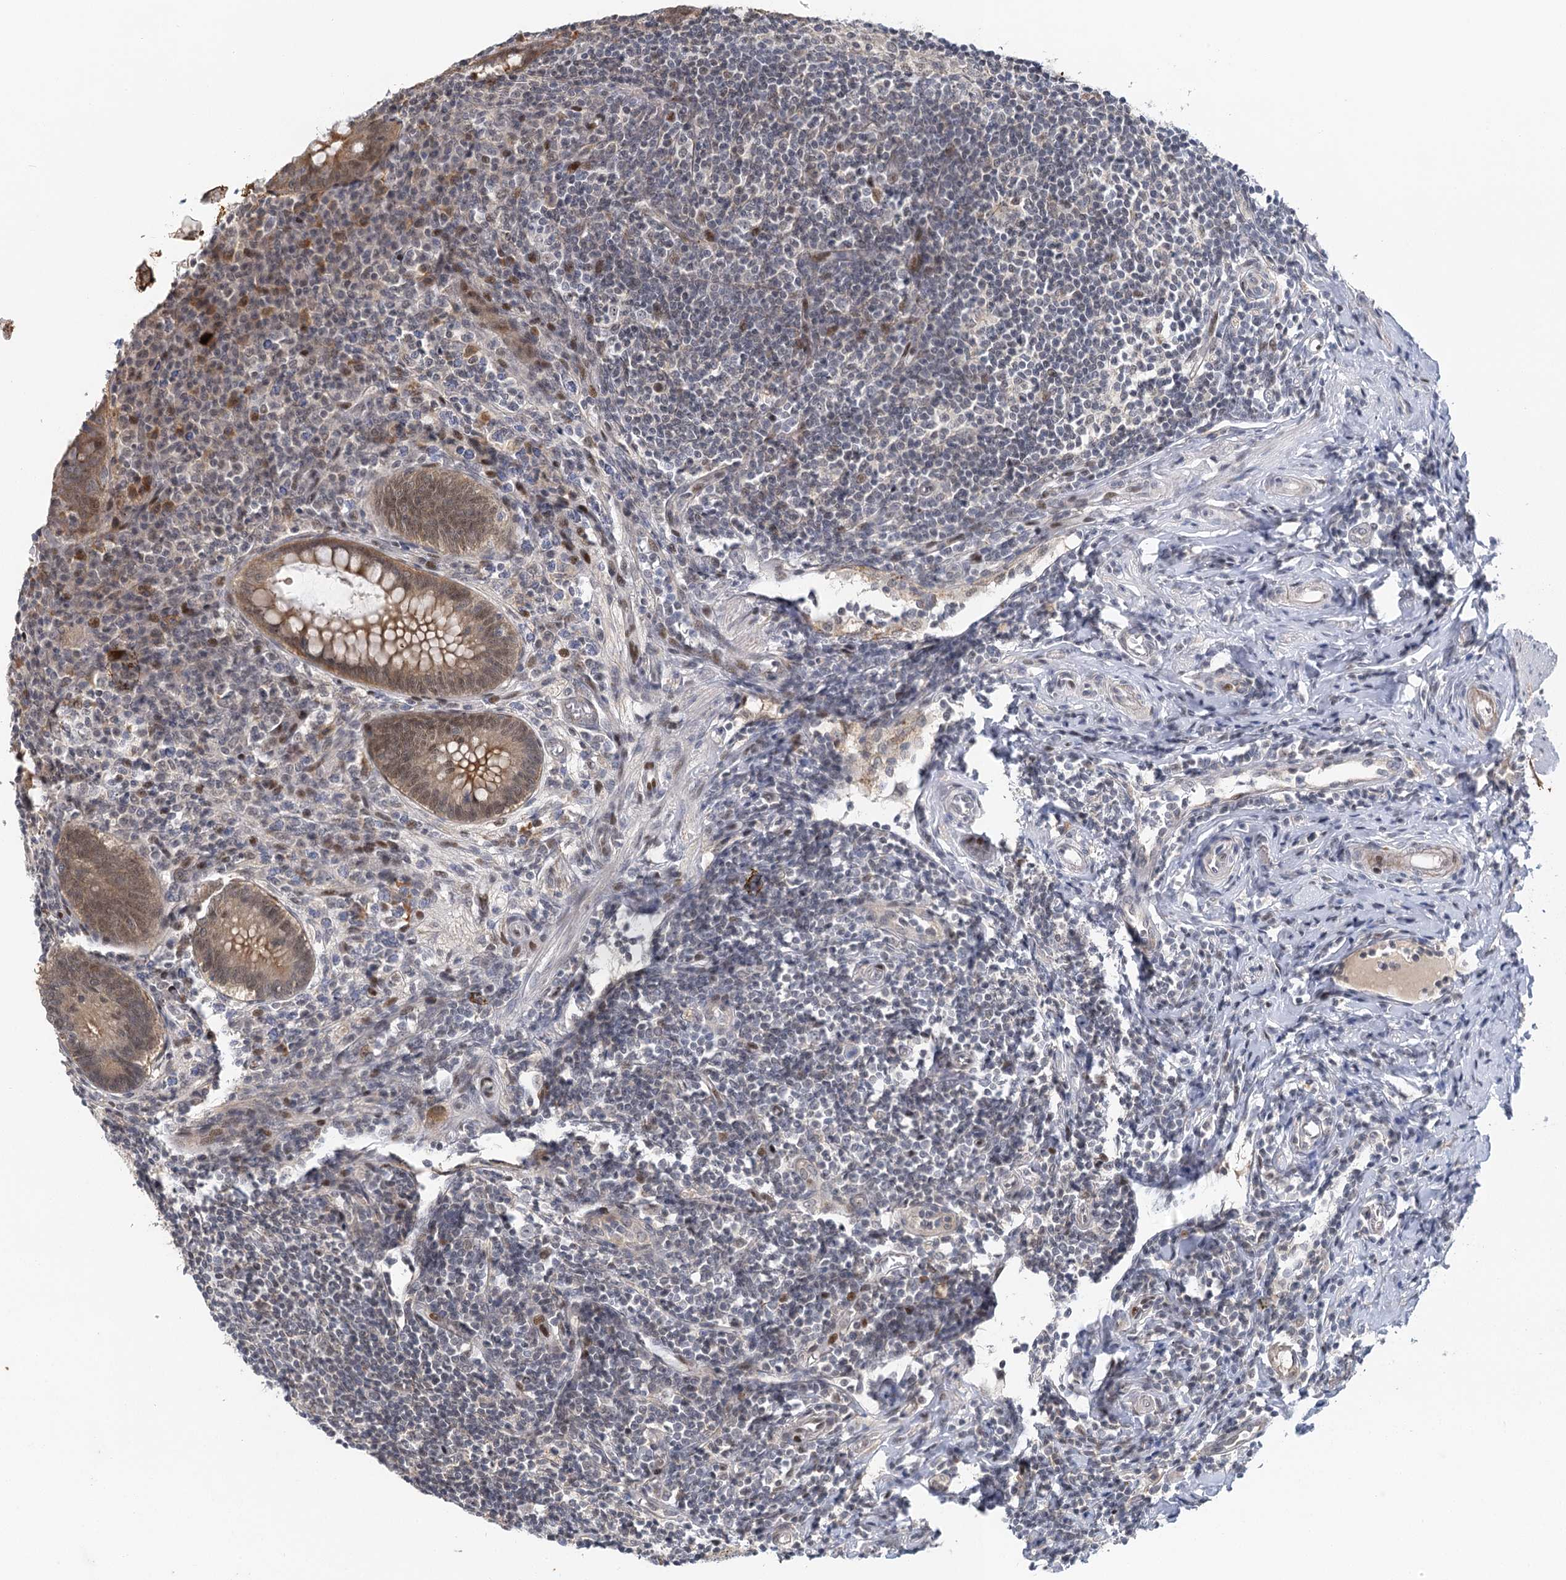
{"staining": {"intensity": "moderate", "quantity": ">75%", "location": "cytoplasmic/membranous"}, "tissue": "appendix", "cell_type": "Glandular cells", "image_type": "normal", "snomed": [{"axis": "morphology", "description": "Normal tissue, NOS"}, {"axis": "topography", "description": "Appendix"}], "caption": "Brown immunohistochemical staining in unremarkable appendix shows moderate cytoplasmic/membranous positivity in about >75% of glandular cells.", "gene": "IL11RA", "patient": {"sex": "female", "age": 33}}